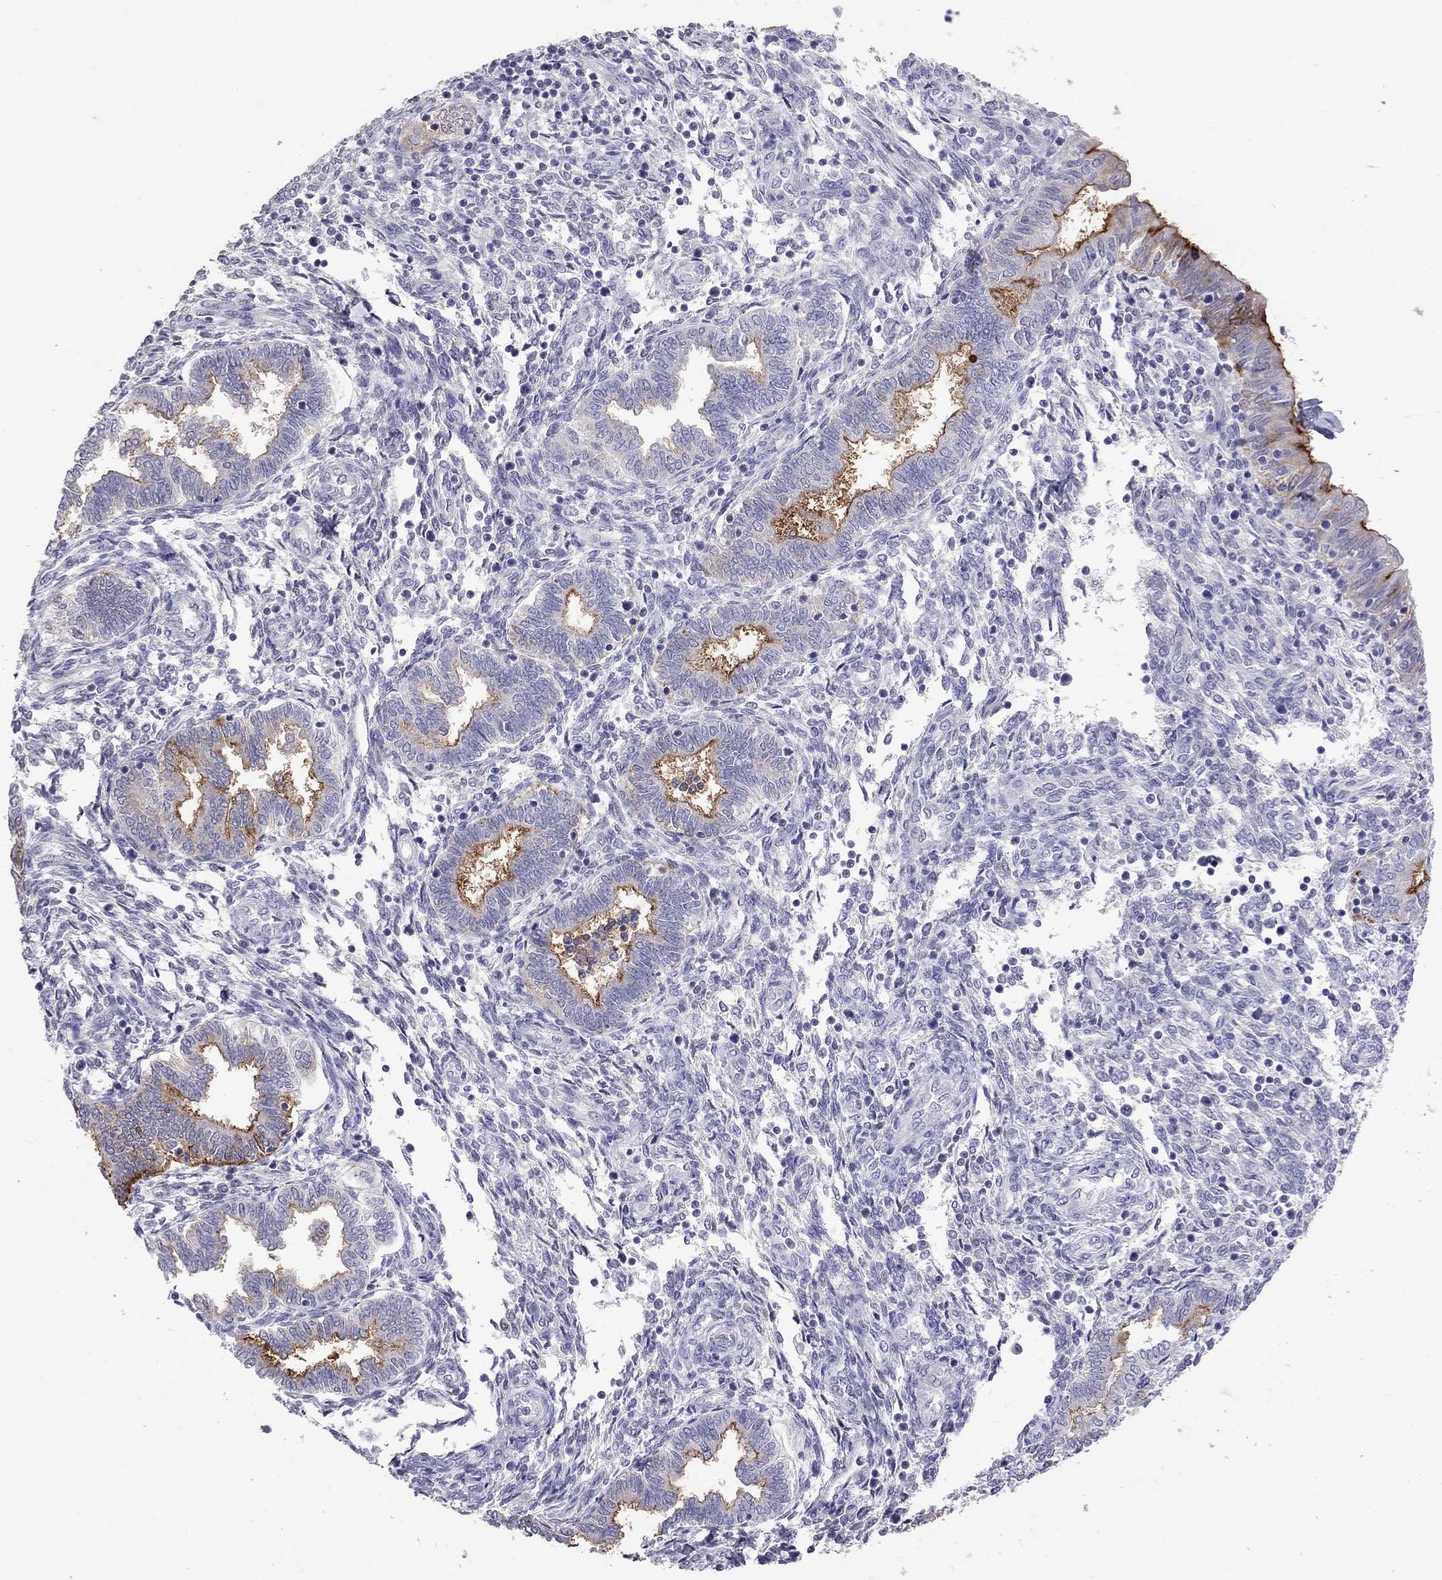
{"staining": {"intensity": "negative", "quantity": "none", "location": "none"}, "tissue": "endometrium", "cell_type": "Cells in endometrial stroma", "image_type": "normal", "snomed": [{"axis": "morphology", "description": "Normal tissue, NOS"}, {"axis": "topography", "description": "Endometrium"}], "caption": "Immunohistochemistry (IHC) histopathology image of normal endometrium: endometrium stained with DAB (3,3'-diaminobenzidine) exhibits no significant protein staining in cells in endometrial stroma. (DAB (3,3'-diaminobenzidine) immunohistochemistry, high magnification).", "gene": "MUC16", "patient": {"sex": "female", "age": 42}}